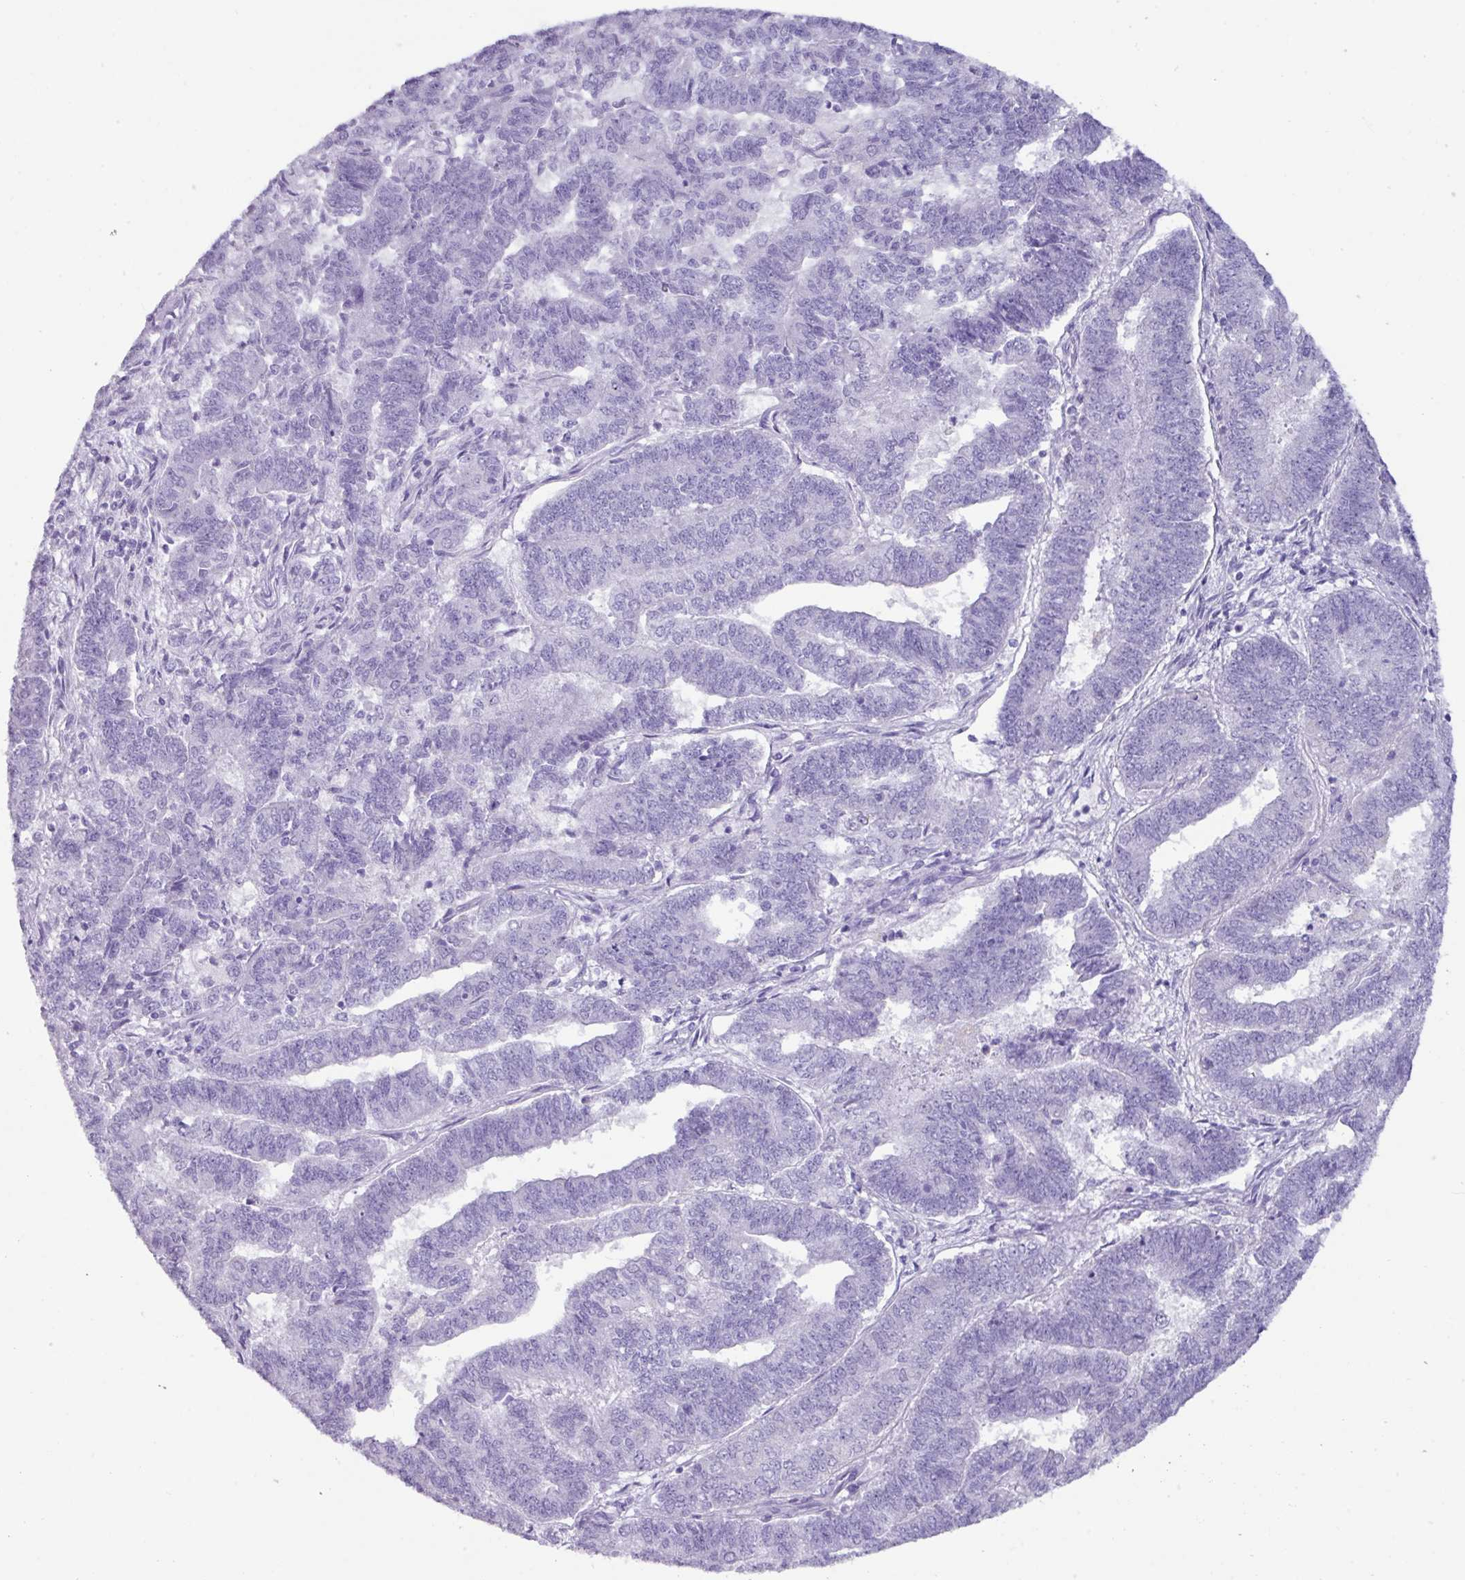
{"staining": {"intensity": "negative", "quantity": "none", "location": "none"}, "tissue": "endometrial cancer", "cell_type": "Tumor cells", "image_type": "cancer", "snomed": [{"axis": "morphology", "description": "Adenocarcinoma, NOS"}, {"axis": "topography", "description": "Endometrium"}], "caption": "Immunohistochemistry of adenocarcinoma (endometrial) exhibits no staining in tumor cells. (Stains: DAB immunohistochemistry with hematoxylin counter stain, Microscopy: brightfield microscopy at high magnification).", "gene": "NCCRP1", "patient": {"sex": "female", "age": 72}}